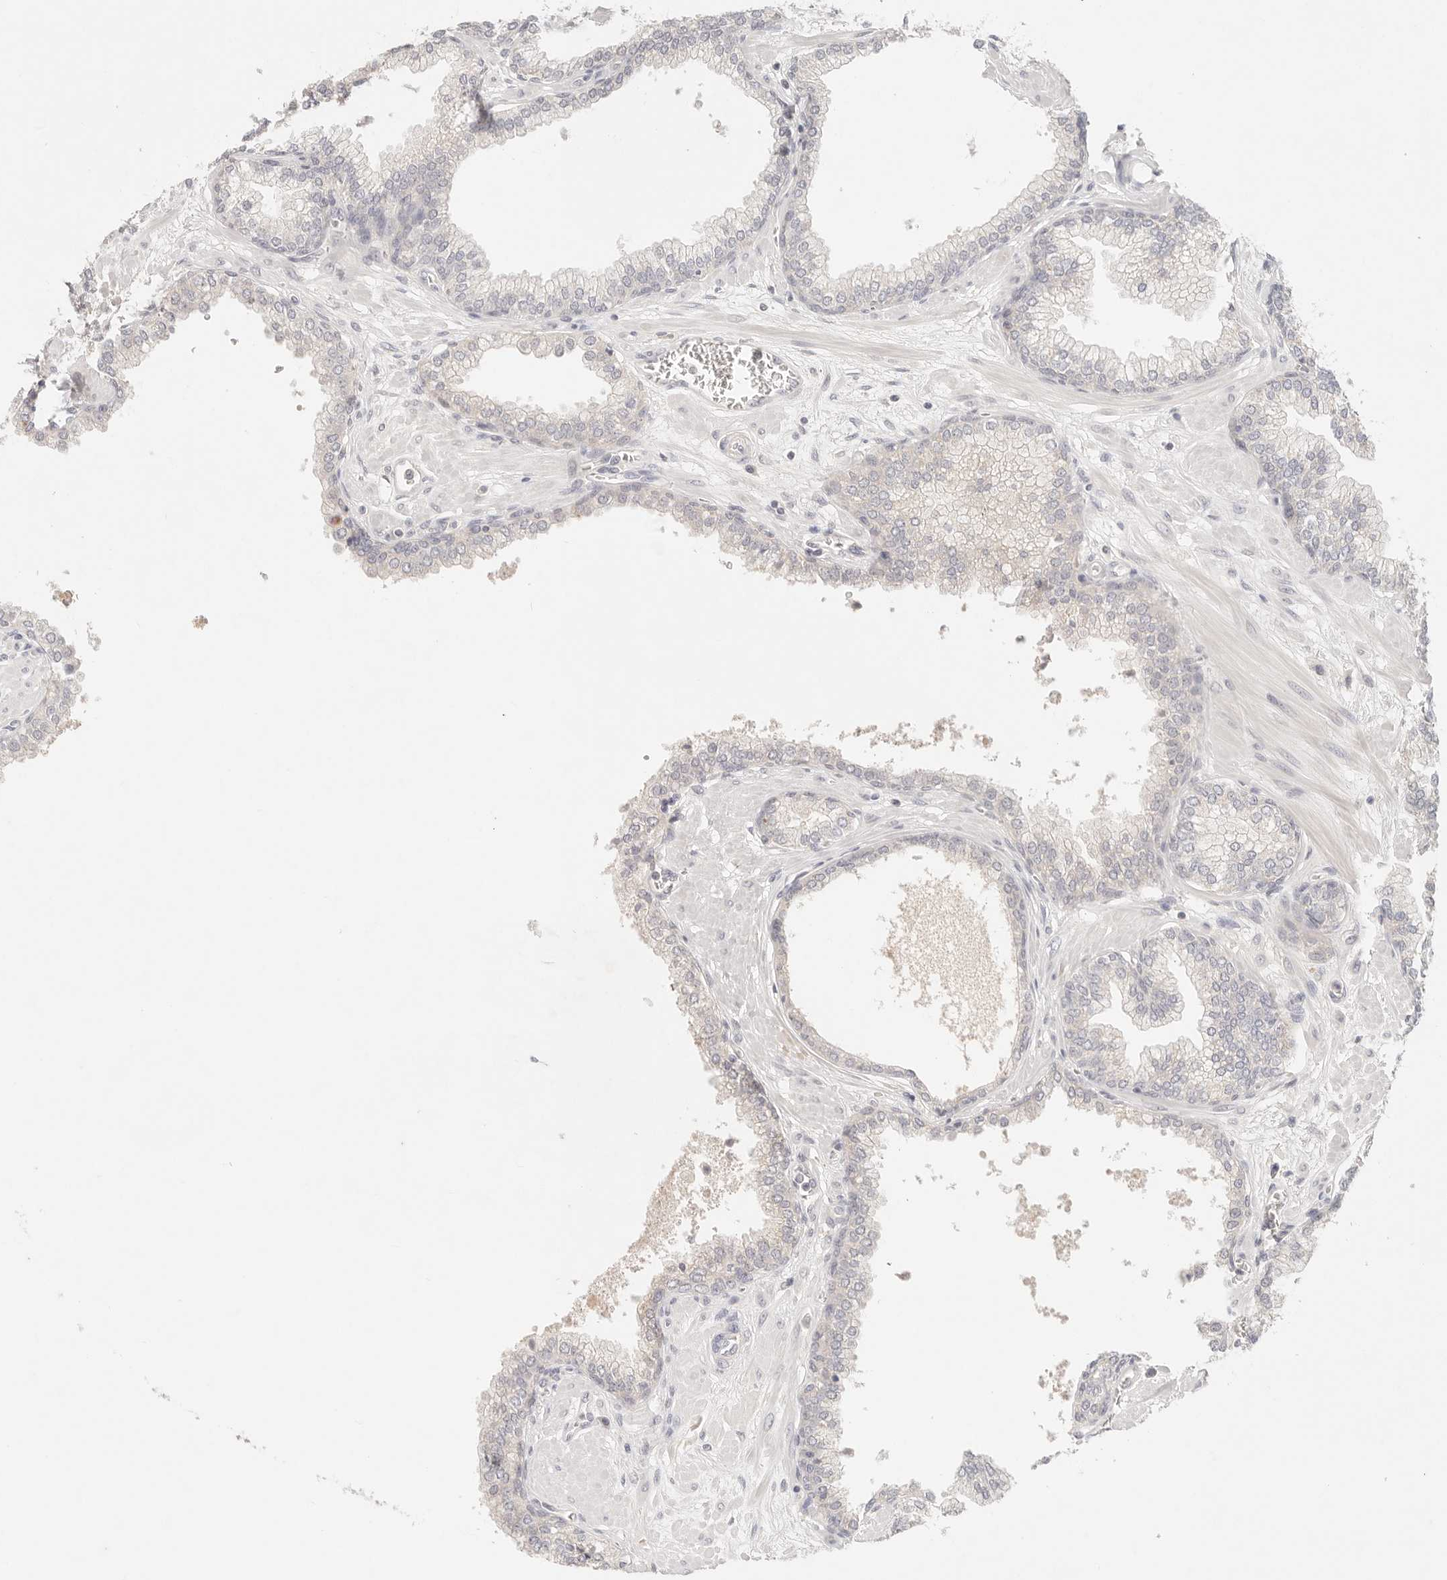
{"staining": {"intensity": "weak", "quantity": "<25%", "location": "cytoplasmic/membranous"}, "tissue": "prostate", "cell_type": "Glandular cells", "image_type": "normal", "snomed": [{"axis": "morphology", "description": "Normal tissue, NOS"}, {"axis": "morphology", "description": "Urothelial carcinoma, Low grade"}, {"axis": "topography", "description": "Urinary bladder"}, {"axis": "topography", "description": "Prostate"}], "caption": "Immunohistochemistry histopathology image of unremarkable human prostate stained for a protein (brown), which exhibits no expression in glandular cells.", "gene": "SPHK1", "patient": {"sex": "male", "age": 60}}